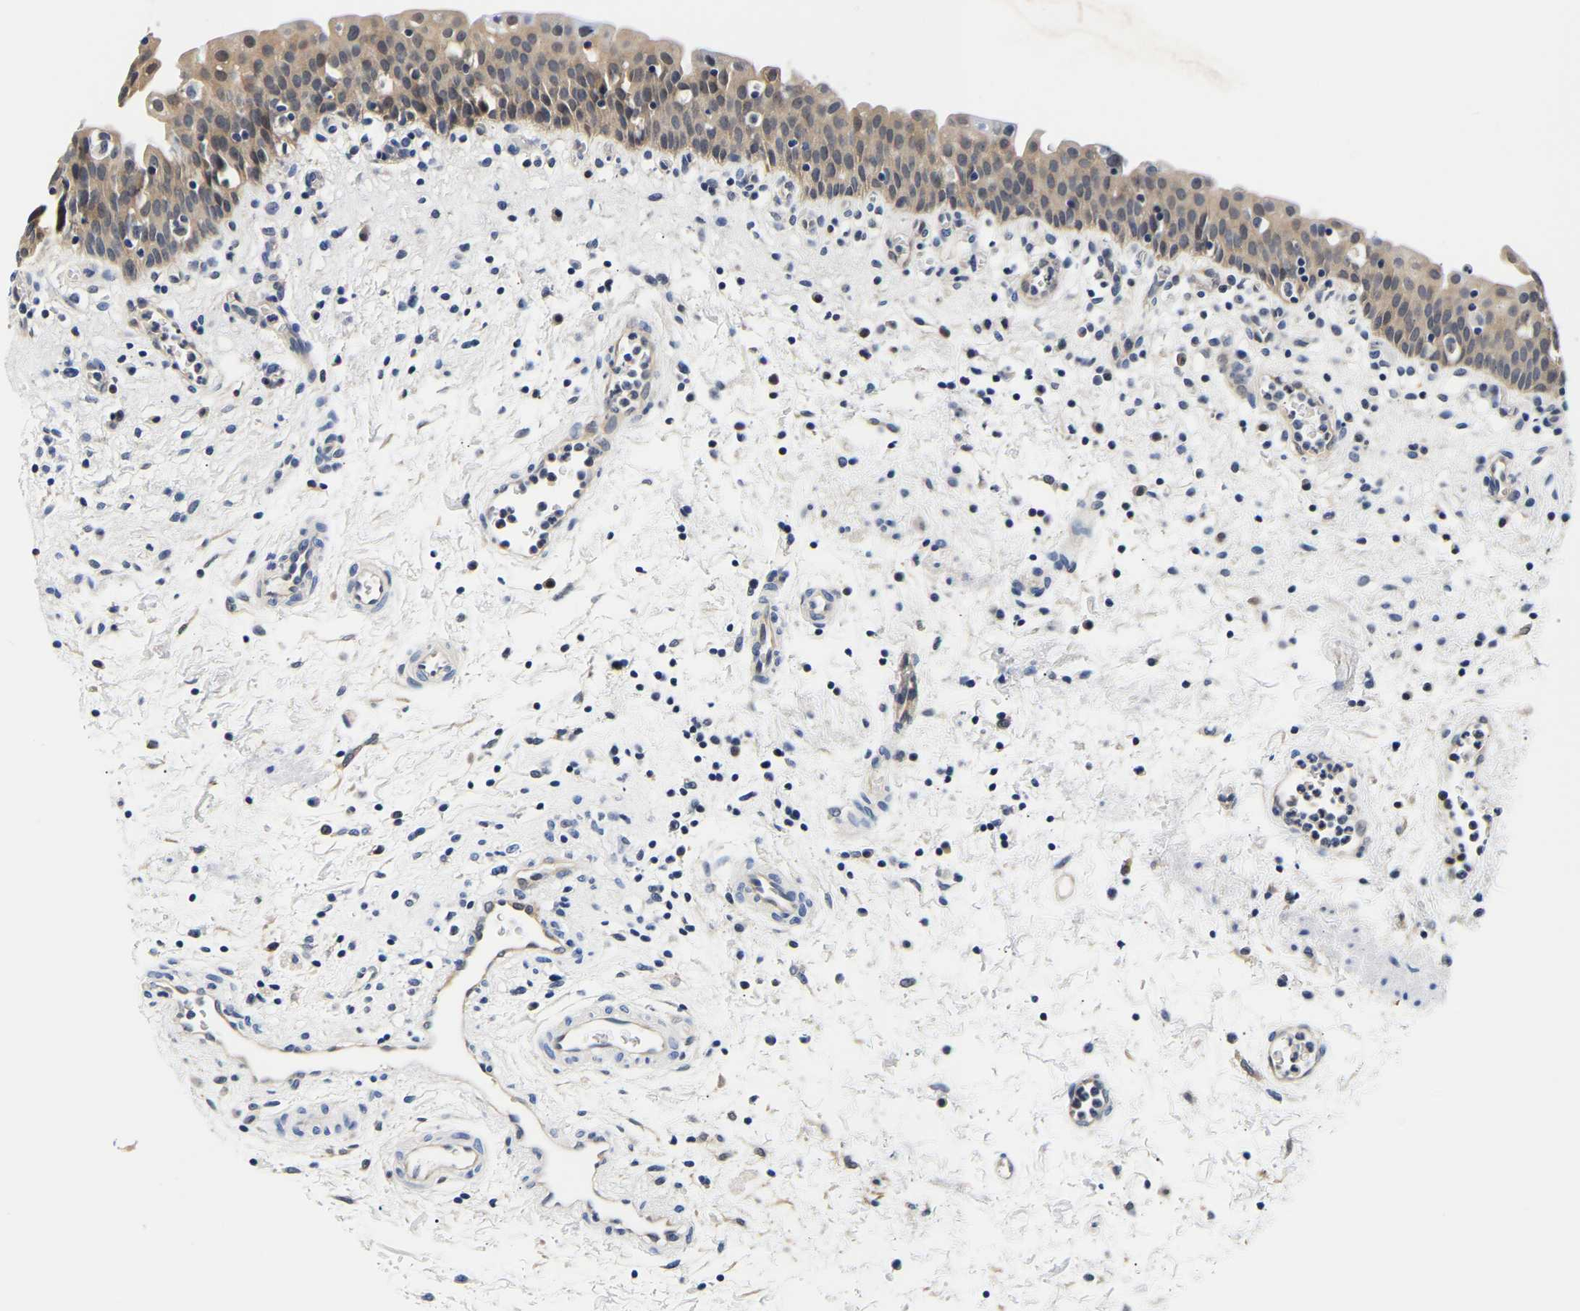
{"staining": {"intensity": "weak", "quantity": ">75%", "location": "cytoplasmic/membranous"}, "tissue": "urinary bladder", "cell_type": "Urothelial cells", "image_type": "normal", "snomed": [{"axis": "morphology", "description": "Normal tissue, NOS"}, {"axis": "topography", "description": "Urinary bladder"}], "caption": "This photomicrograph demonstrates unremarkable urinary bladder stained with IHC to label a protein in brown. The cytoplasmic/membranous of urothelial cells show weak positivity for the protein. Nuclei are counter-stained blue.", "gene": "UCHL3", "patient": {"sex": "male", "age": 37}}